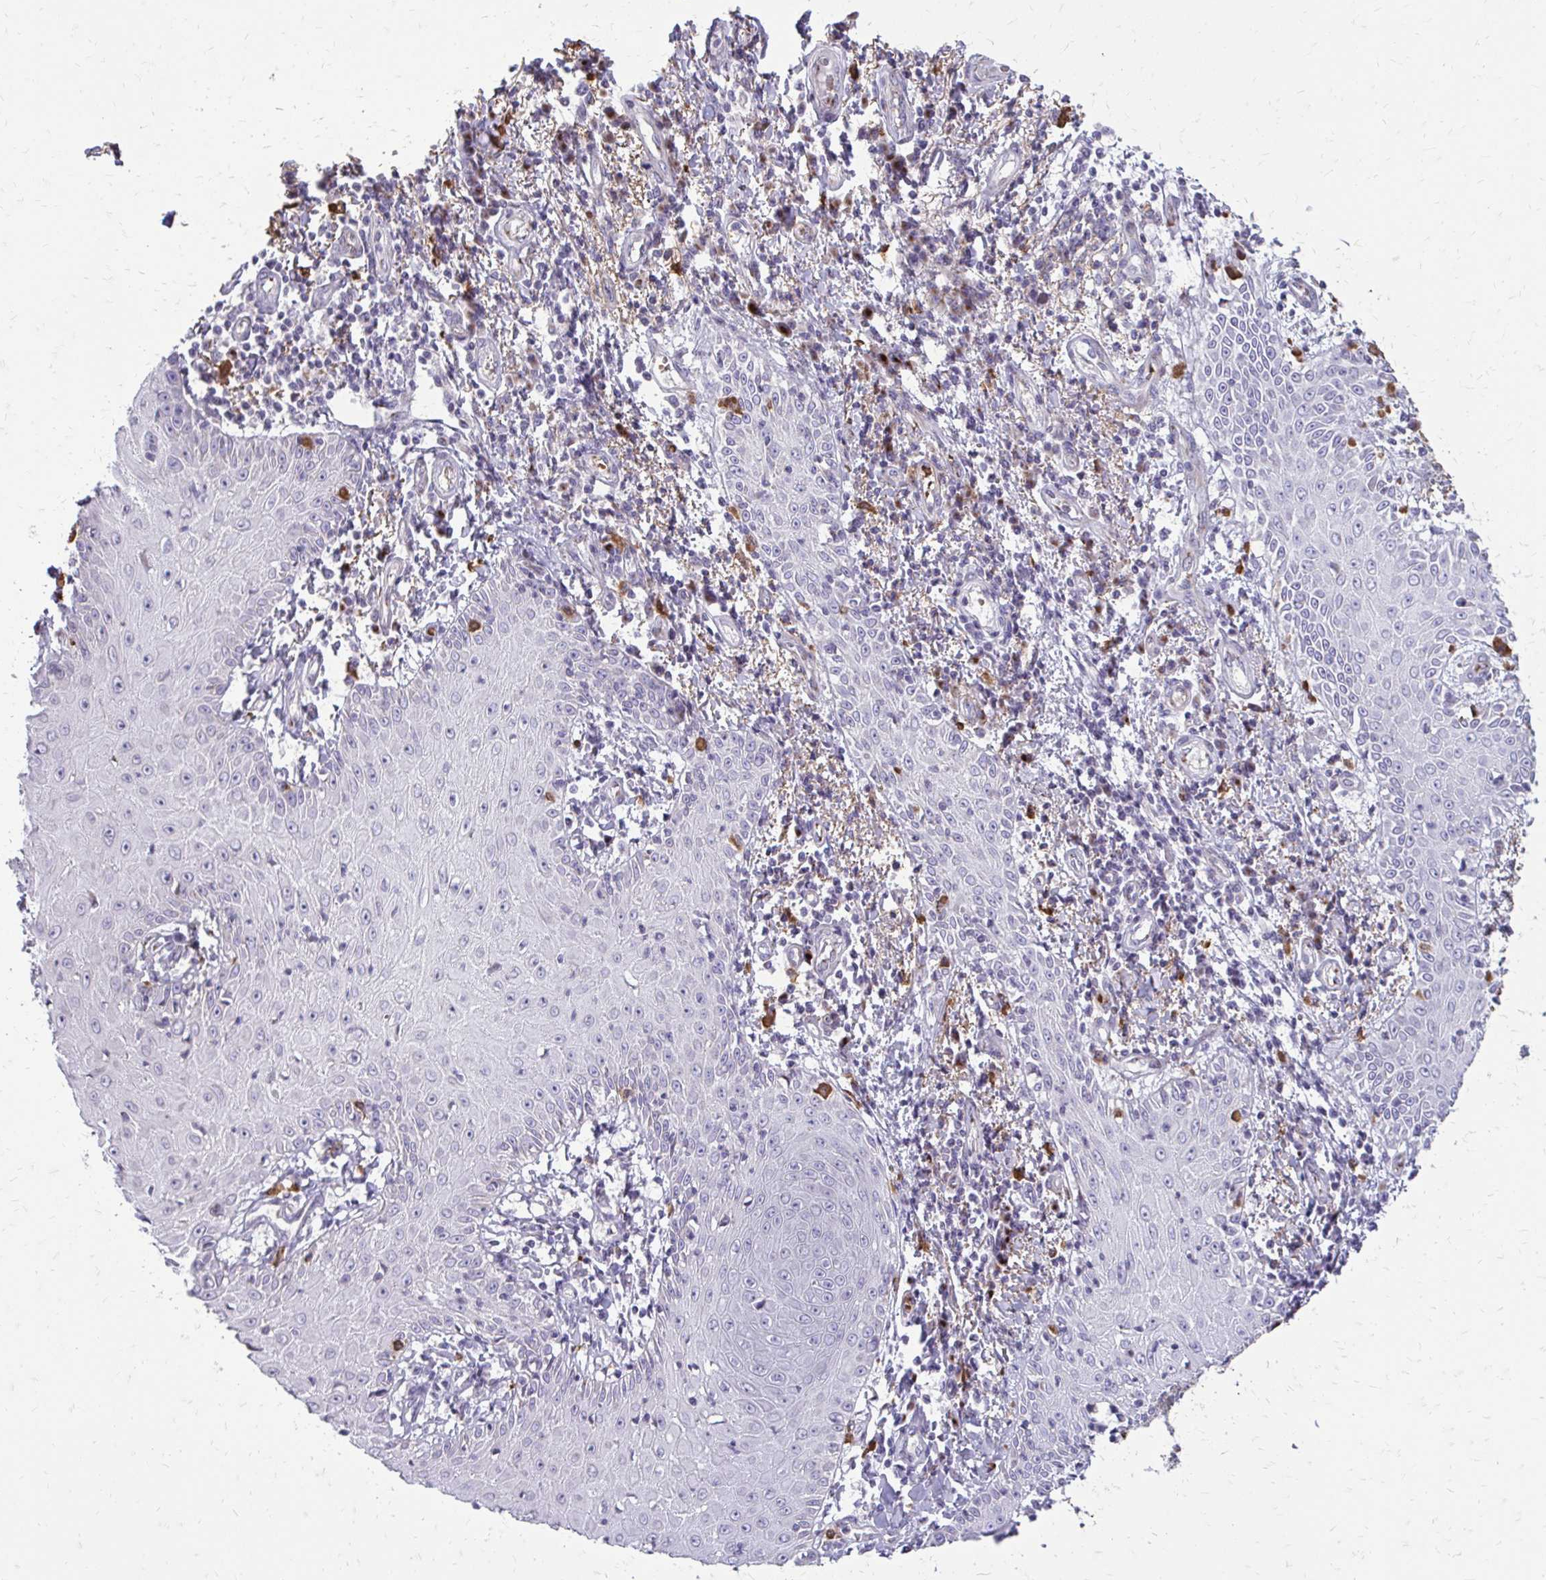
{"staining": {"intensity": "negative", "quantity": "none", "location": "none"}, "tissue": "skin cancer", "cell_type": "Tumor cells", "image_type": "cancer", "snomed": [{"axis": "morphology", "description": "Squamous cell carcinoma, NOS"}, {"axis": "topography", "description": "Skin"}], "caption": "Immunohistochemistry (IHC) histopathology image of neoplastic tissue: skin cancer (squamous cell carcinoma) stained with DAB (3,3'-diaminobenzidine) displays no significant protein positivity in tumor cells.", "gene": "FUNDC2", "patient": {"sex": "male", "age": 70}}